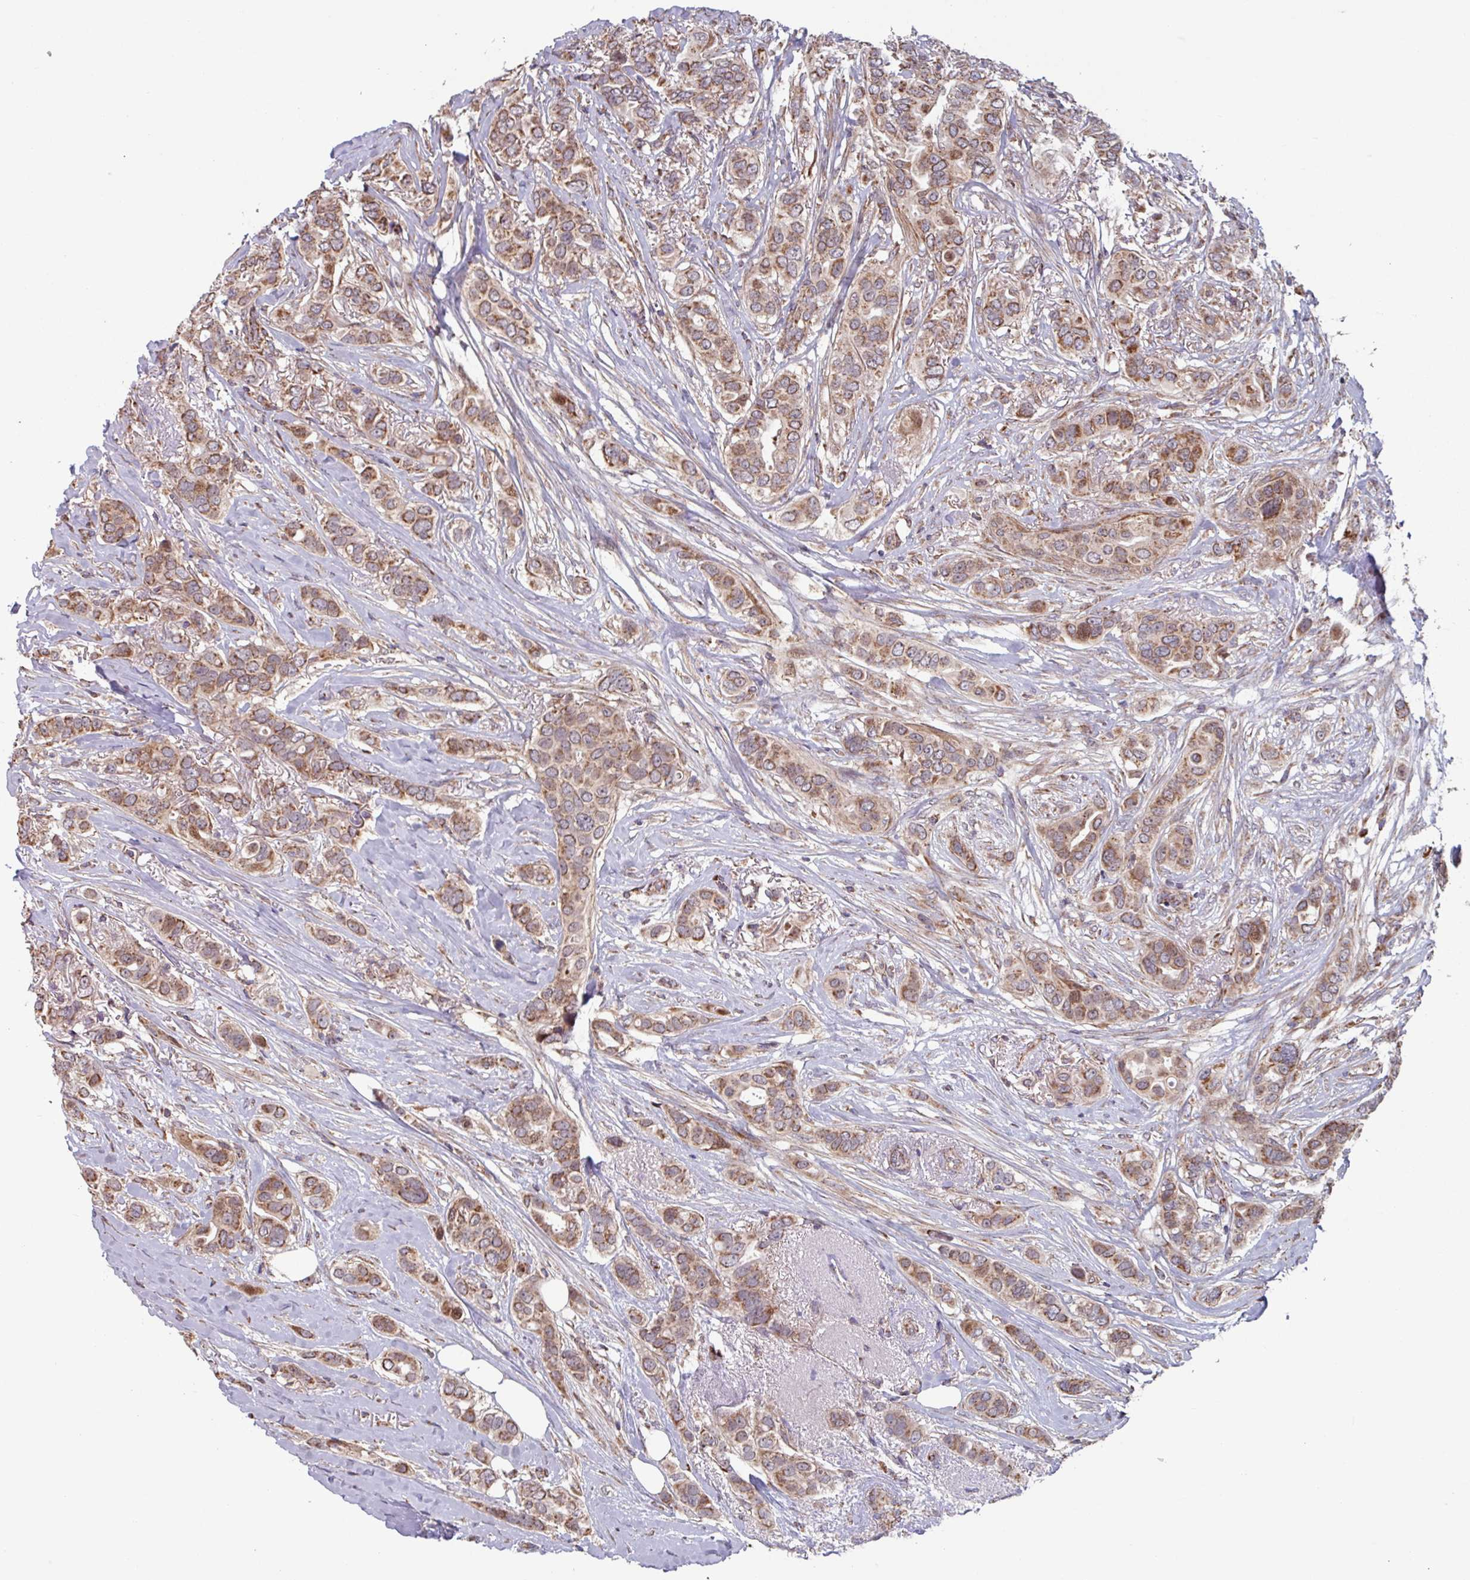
{"staining": {"intensity": "moderate", "quantity": ">75%", "location": "cytoplasmic/membranous"}, "tissue": "breast cancer", "cell_type": "Tumor cells", "image_type": "cancer", "snomed": [{"axis": "morphology", "description": "Lobular carcinoma"}, {"axis": "topography", "description": "Breast"}], "caption": "Immunohistochemical staining of breast cancer (lobular carcinoma) displays medium levels of moderate cytoplasmic/membranous protein expression in approximately >75% of tumor cells. Ihc stains the protein of interest in brown and the nuclei are stained blue.", "gene": "COX7C", "patient": {"sex": "female", "age": 51}}